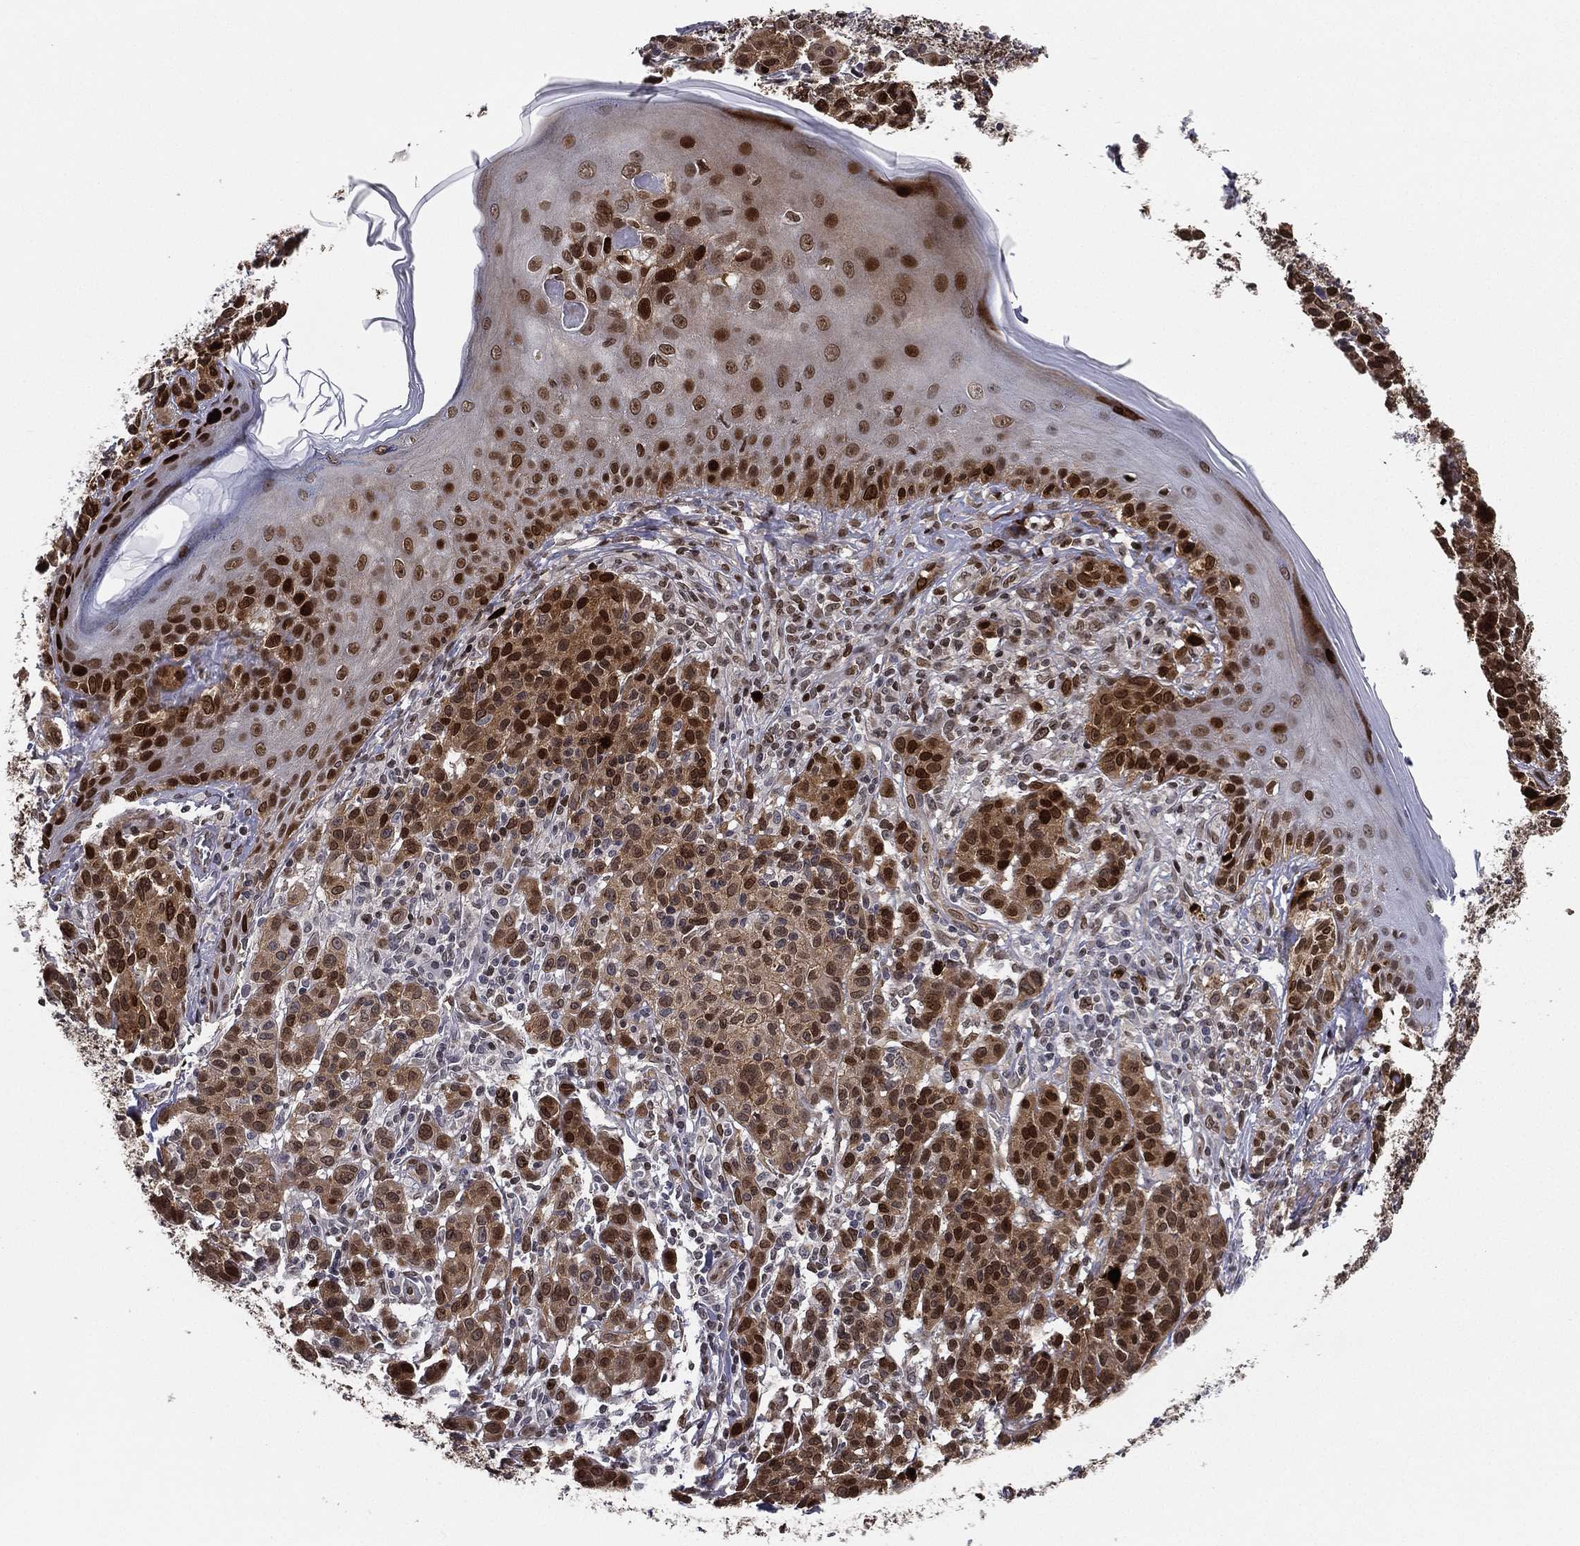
{"staining": {"intensity": "strong", "quantity": "25%-75%", "location": "cytoplasmic/membranous,nuclear"}, "tissue": "melanoma", "cell_type": "Tumor cells", "image_type": "cancer", "snomed": [{"axis": "morphology", "description": "Malignant melanoma, NOS"}, {"axis": "topography", "description": "Skin"}], "caption": "There is high levels of strong cytoplasmic/membranous and nuclear expression in tumor cells of melanoma, as demonstrated by immunohistochemical staining (brown color).", "gene": "LMNB1", "patient": {"sex": "male", "age": 79}}